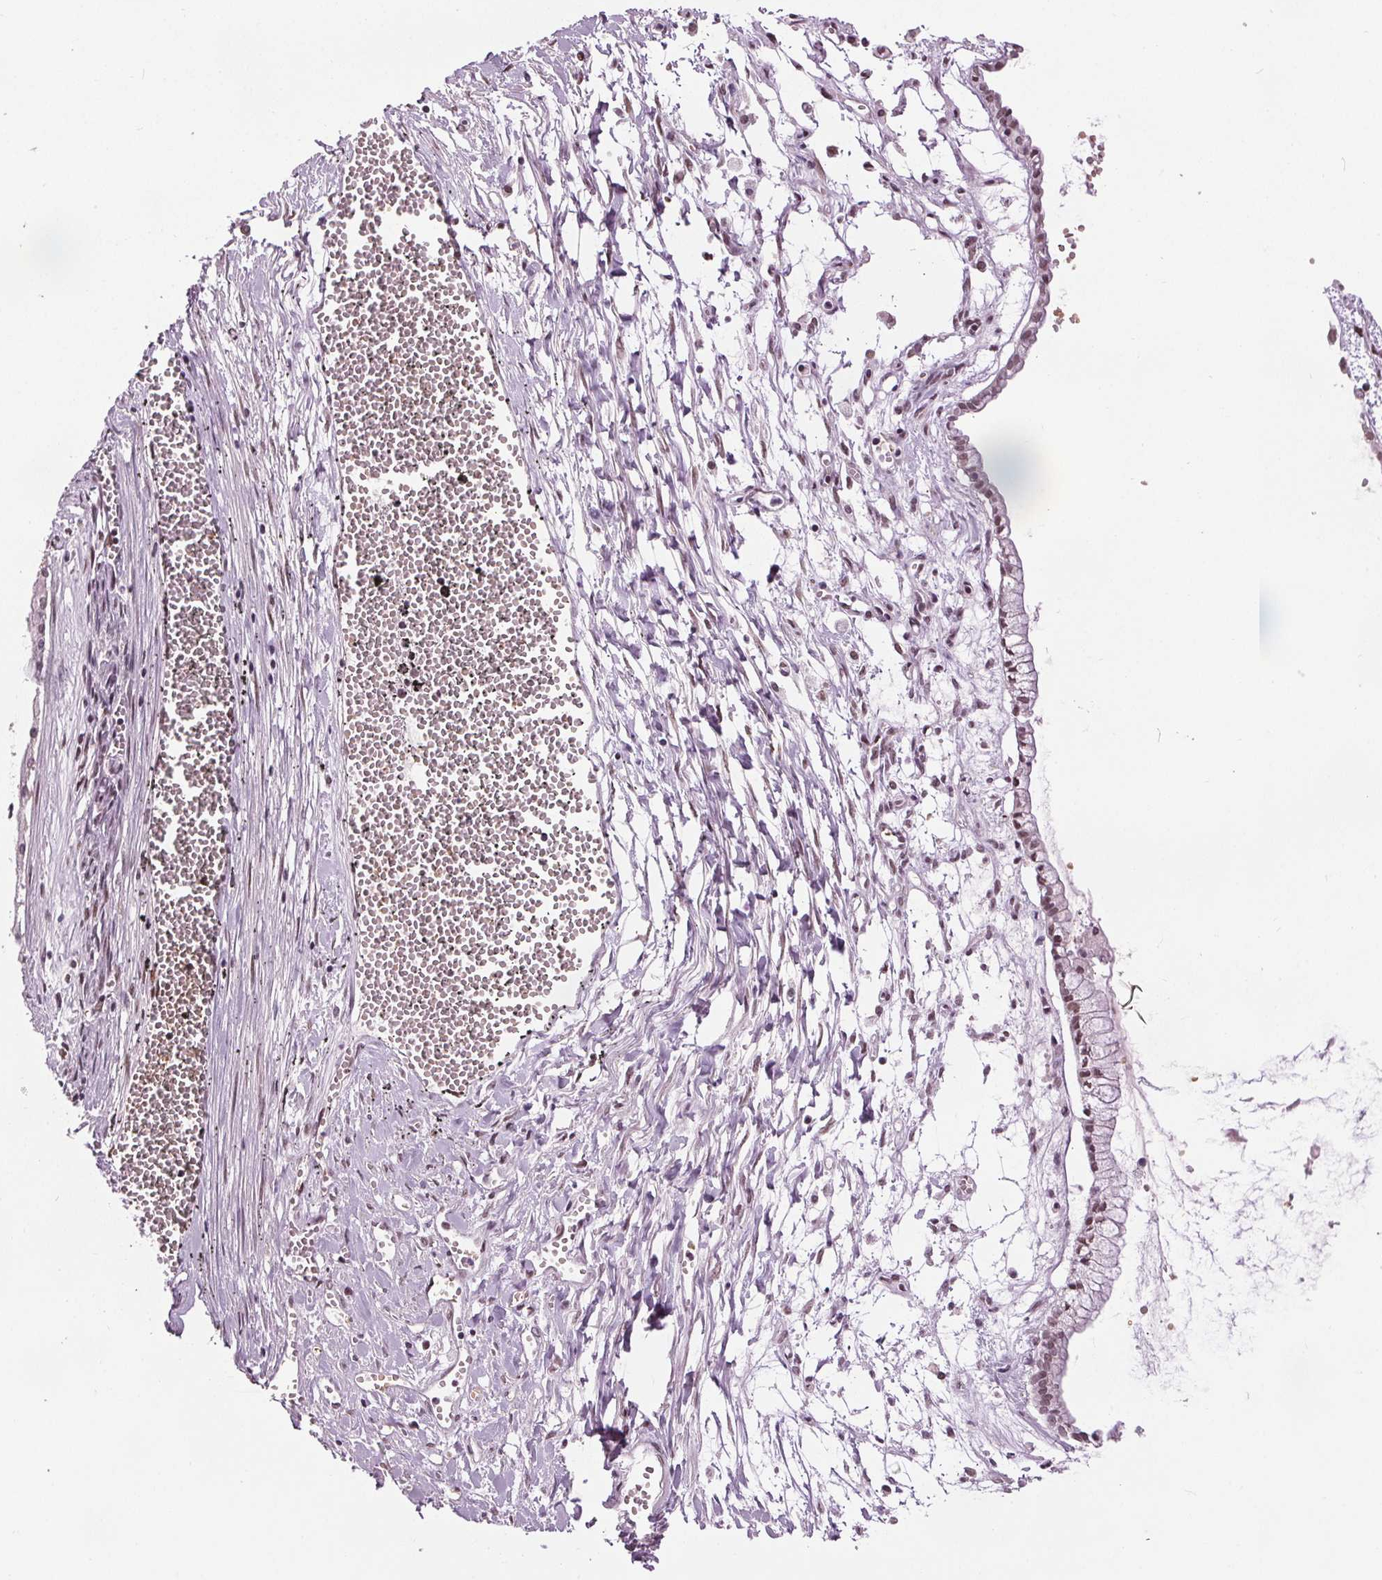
{"staining": {"intensity": "moderate", "quantity": ">75%", "location": "nuclear"}, "tissue": "ovarian cancer", "cell_type": "Tumor cells", "image_type": "cancer", "snomed": [{"axis": "morphology", "description": "Cystadenocarcinoma, mucinous, NOS"}, {"axis": "topography", "description": "Ovary"}], "caption": "Brown immunohistochemical staining in human ovarian cancer exhibits moderate nuclear staining in approximately >75% of tumor cells. (DAB (3,3'-diaminobenzidine) = brown stain, brightfield microscopy at high magnification).", "gene": "IWS1", "patient": {"sex": "female", "age": 67}}